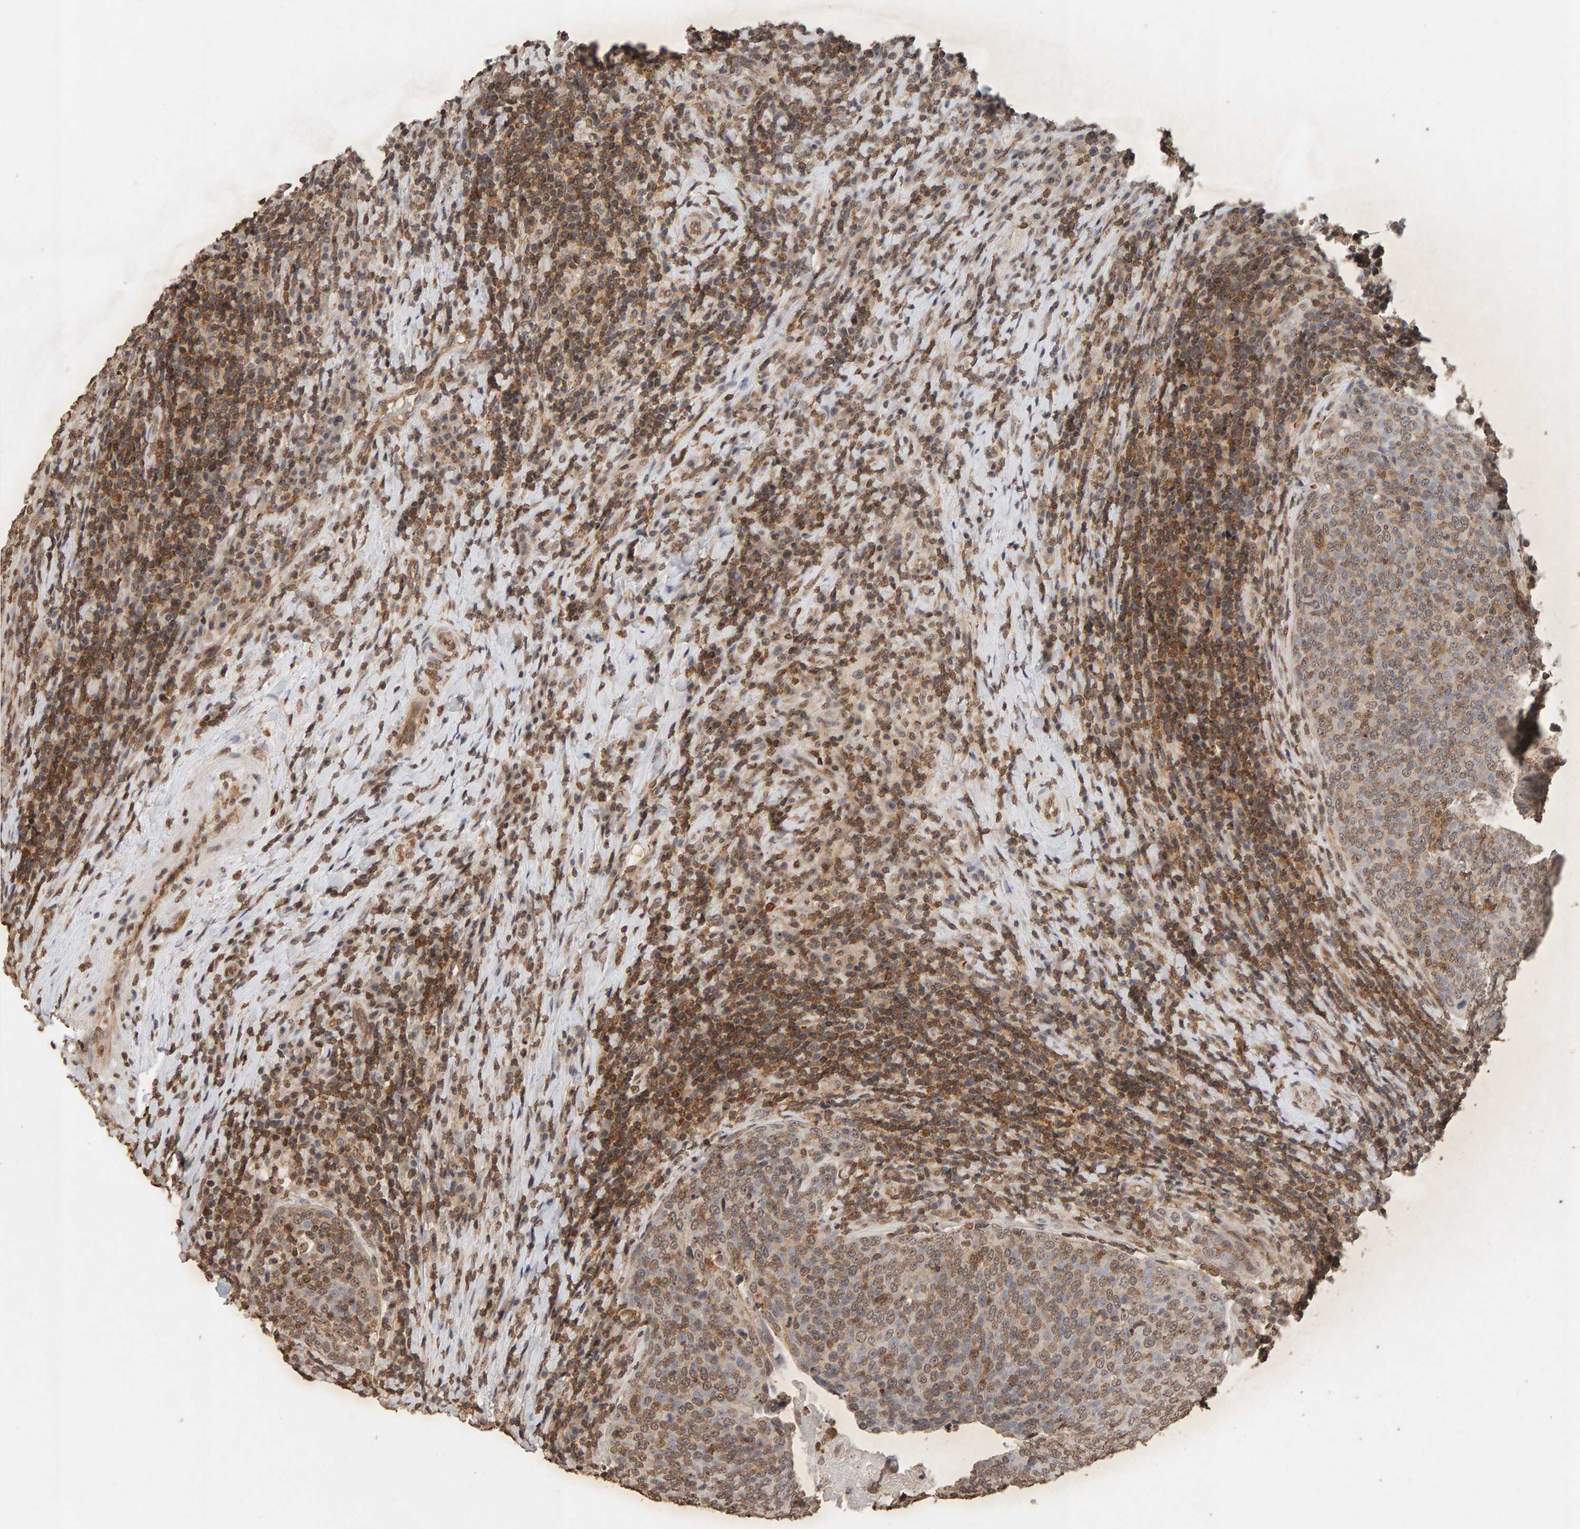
{"staining": {"intensity": "weak", "quantity": ">75%", "location": "cytoplasmic/membranous,nuclear"}, "tissue": "head and neck cancer", "cell_type": "Tumor cells", "image_type": "cancer", "snomed": [{"axis": "morphology", "description": "Squamous cell carcinoma, NOS"}, {"axis": "morphology", "description": "Squamous cell carcinoma, metastatic, NOS"}, {"axis": "topography", "description": "Lymph node"}, {"axis": "topography", "description": "Head-Neck"}], "caption": "Tumor cells display low levels of weak cytoplasmic/membranous and nuclear expression in approximately >75% of cells in human squamous cell carcinoma (head and neck).", "gene": "DNAJB5", "patient": {"sex": "male", "age": 62}}